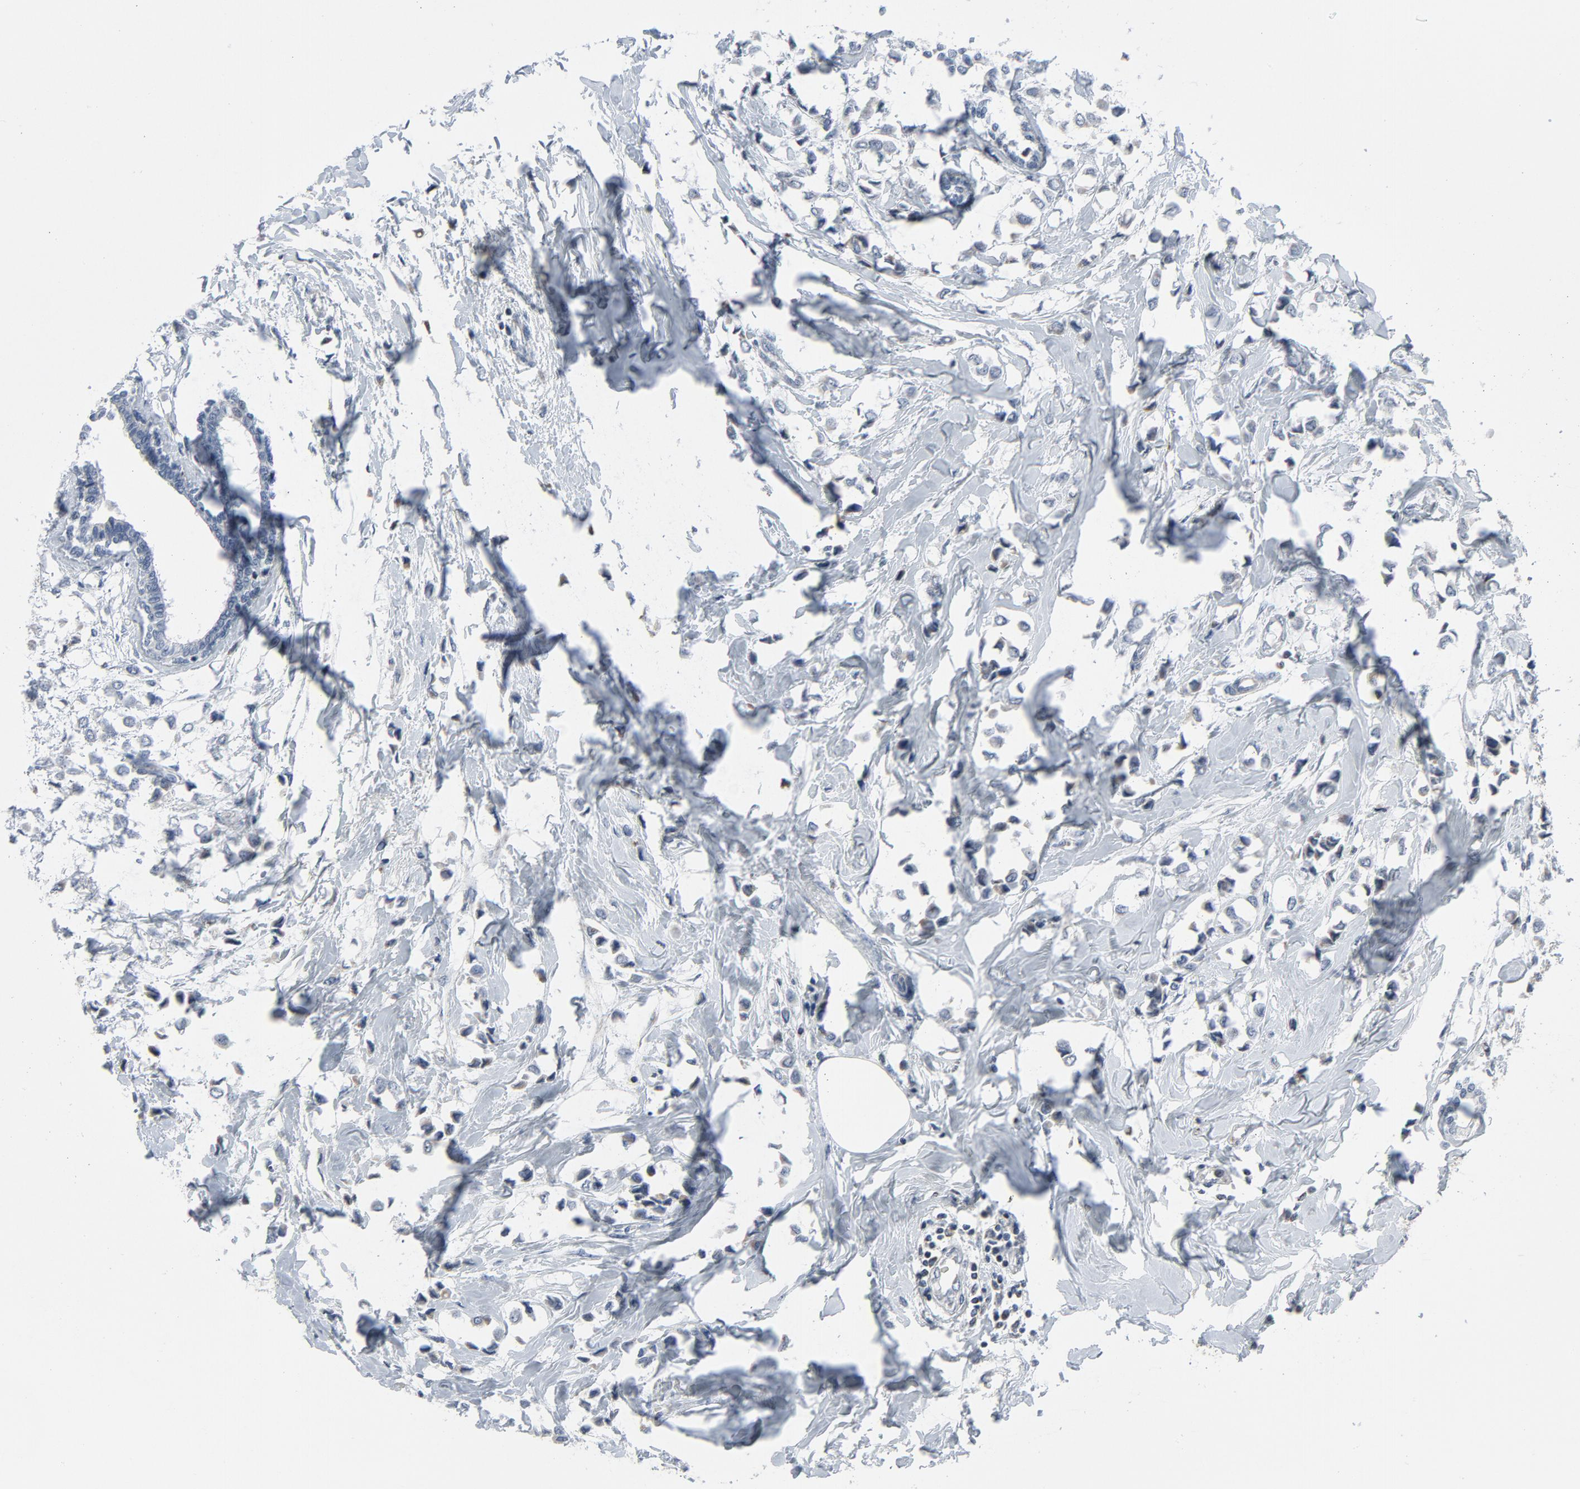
{"staining": {"intensity": "moderate", "quantity": "<25%", "location": "cytoplasmic/membranous"}, "tissue": "breast cancer", "cell_type": "Tumor cells", "image_type": "cancer", "snomed": [{"axis": "morphology", "description": "Lobular carcinoma"}, {"axis": "topography", "description": "Breast"}], "caption": "Breast cancer tissue shows moderate cytoplasmic/membranous positivity in about <25% of tumor cells, visualized by immunohistochemistry. (brown staining indicates protein expression, while blue staining denotes nuclei).", "gene": "GPX2", "patient": {"sex": "female", "age": 51}}